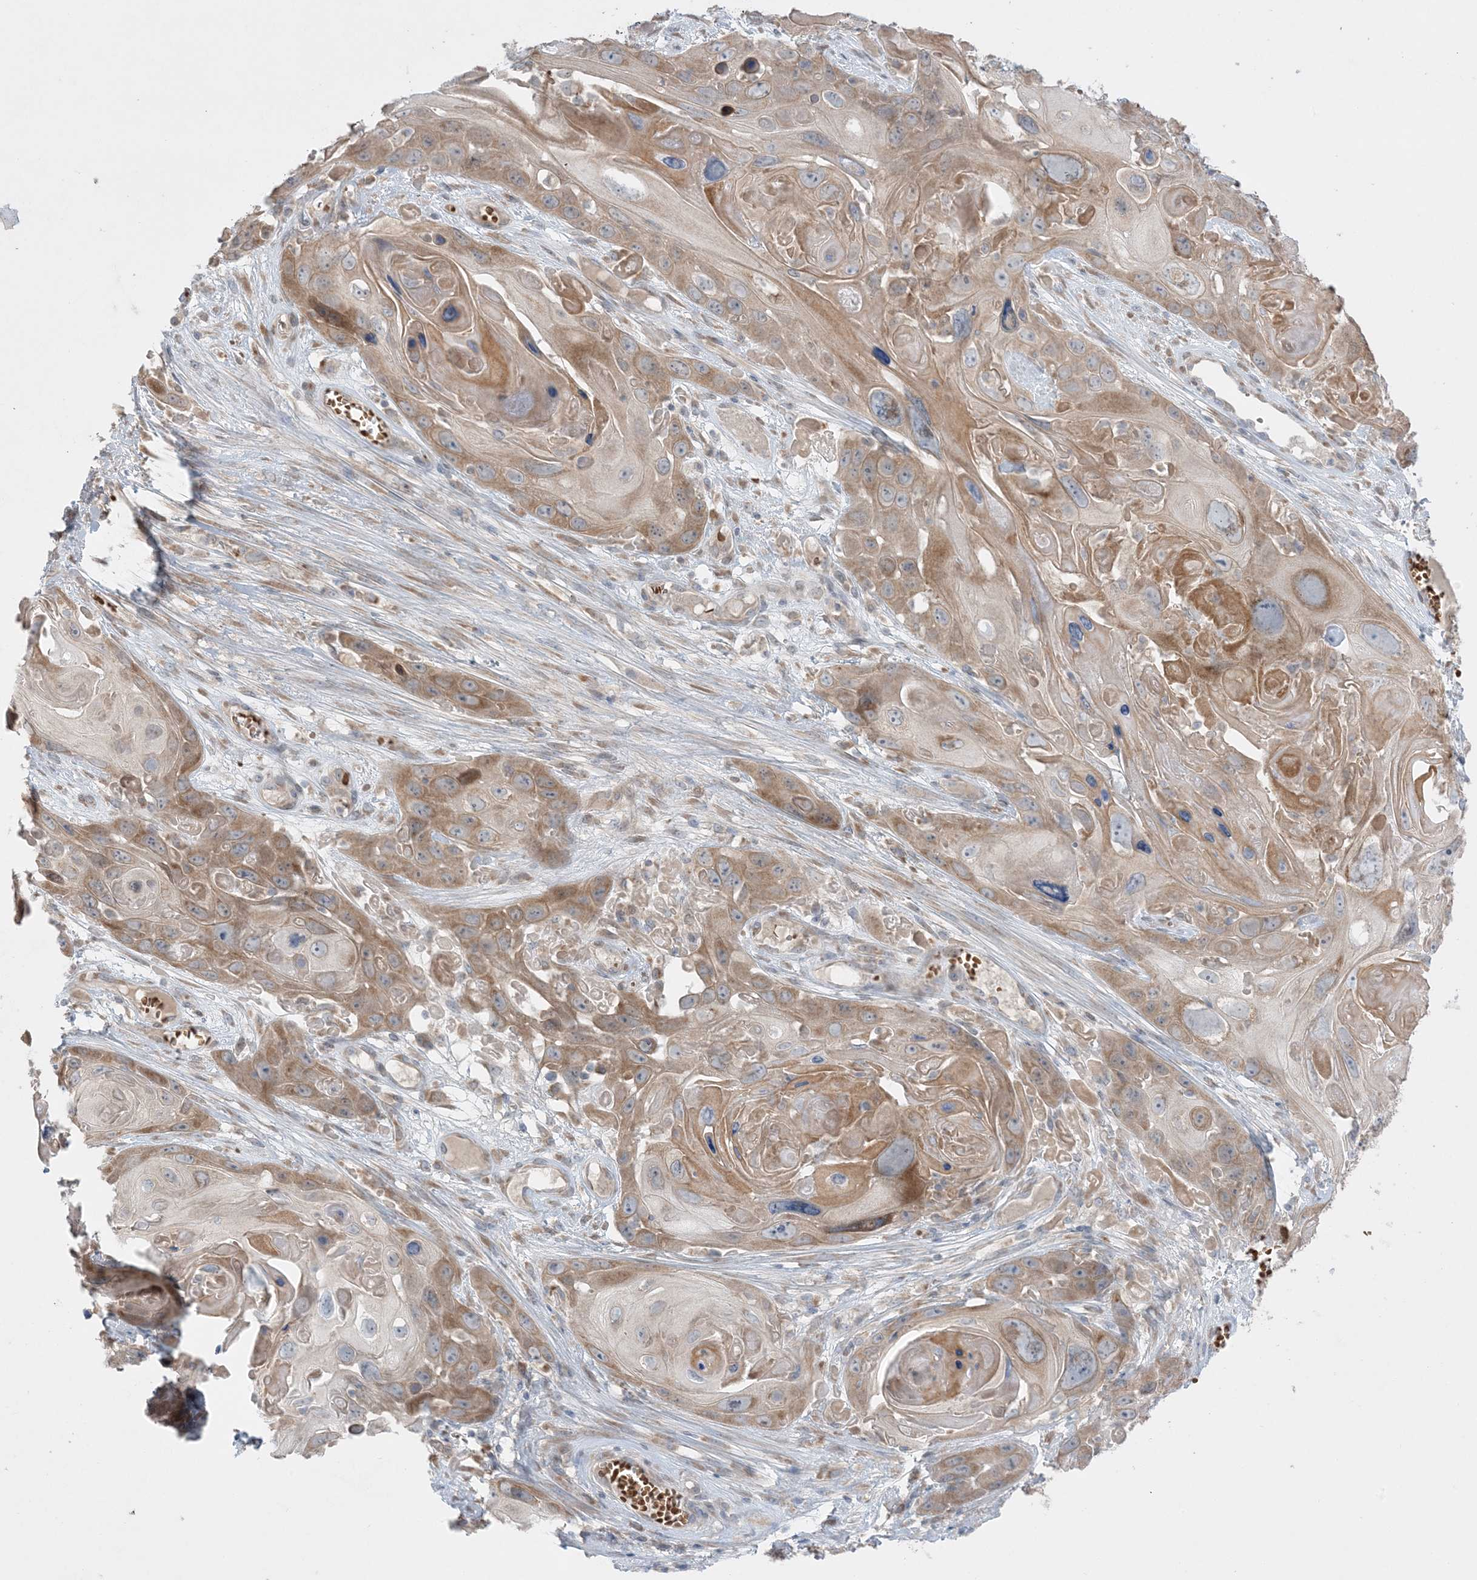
{"staining": {"intensity": "moderate", "quantity": ">75%", "location": "cytoplasmic/membranous"}, "tissue": "skin cancer", "cell_type": "Tumor cells", "image_type": "cancer", "snomed": [{"axis": "morphology", "description": "Squamous cell carcinoma, NOS"}, {"axis": "topography", "description": "Skin"}], "caption": "Squamous cell carcinoma (skin) was stained to show a protein in brown. There is medium levels of moderate cytoplasmic/membranous positivity in approximately >75% of tumor cells.", "gene": "MMGT1", "patient": {"sex": "male", "age": 55}}